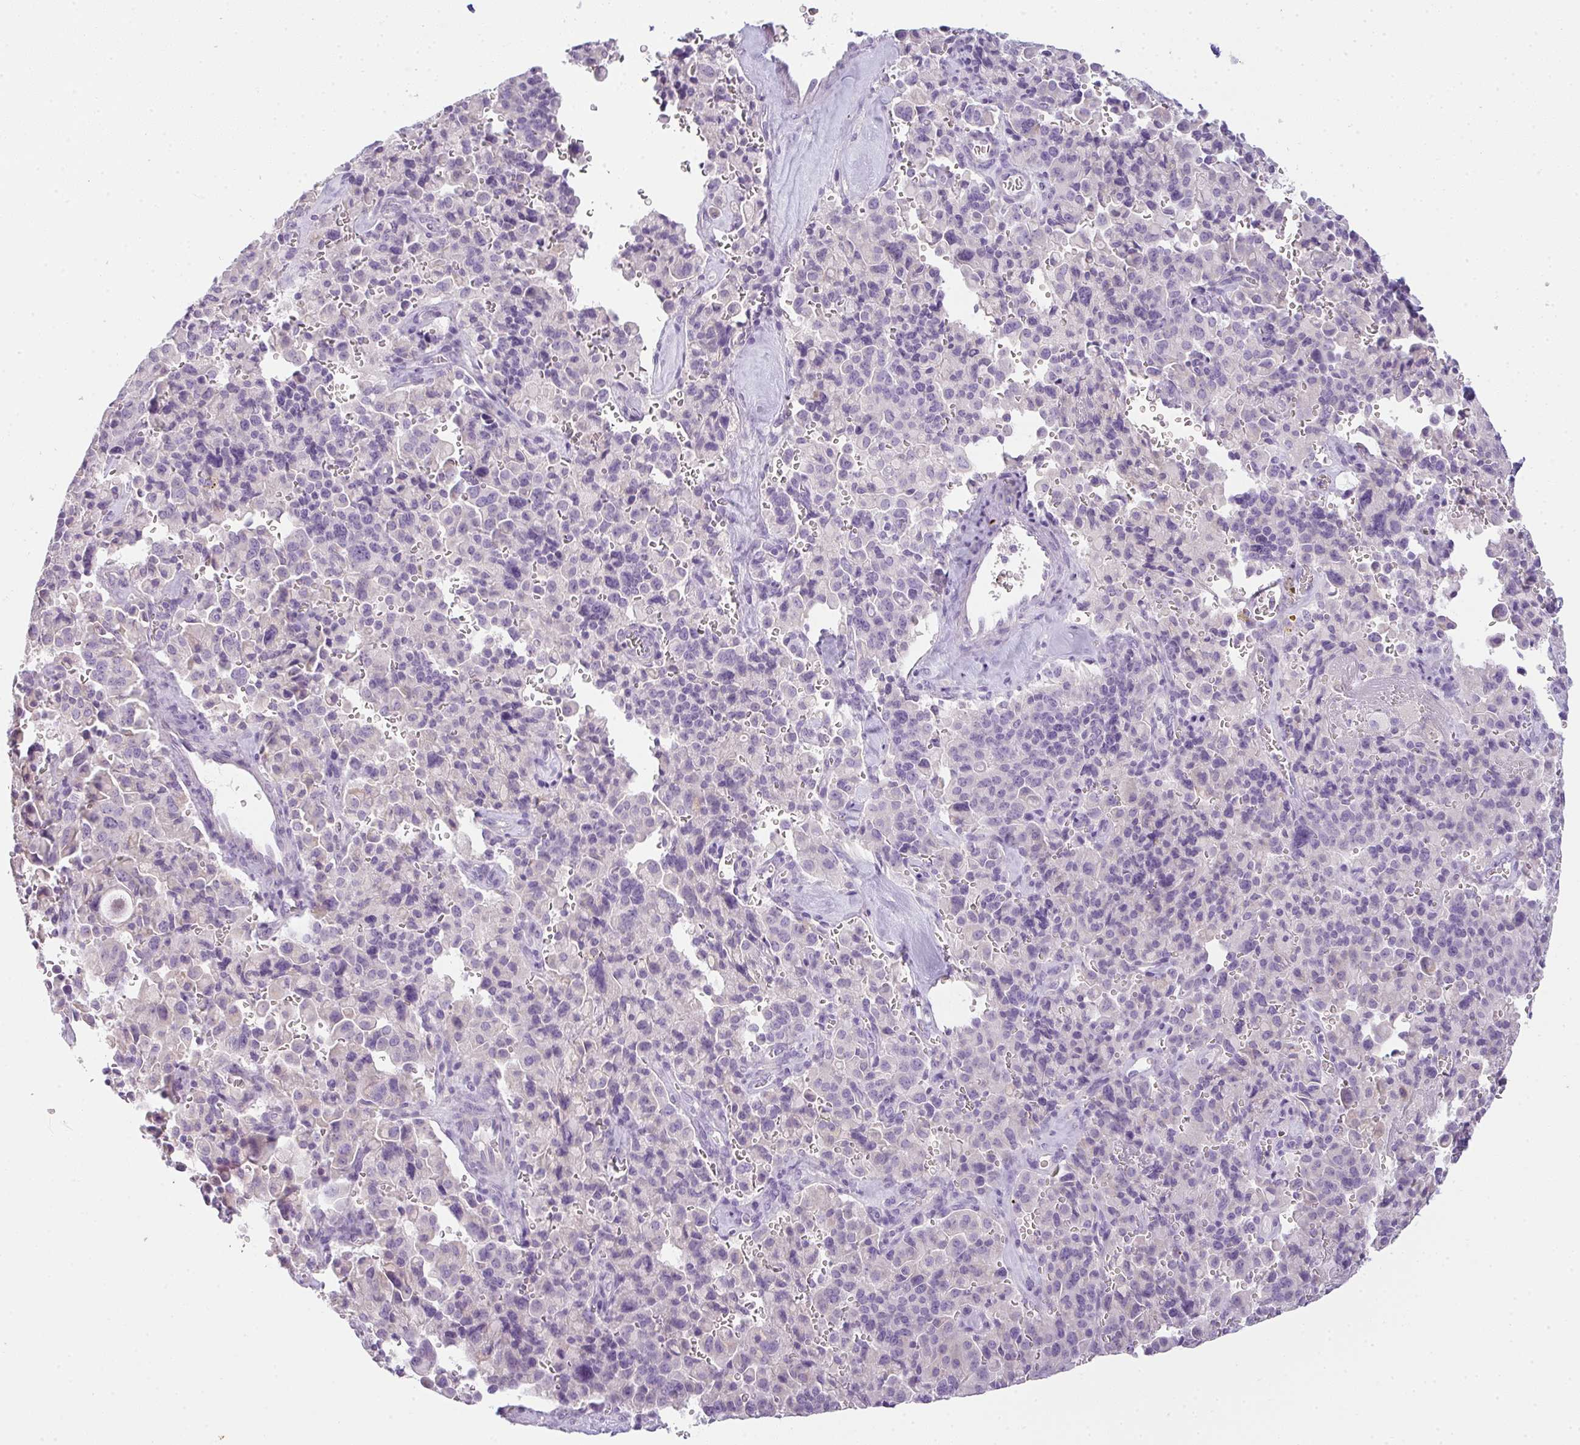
{"staining": {"intensity": "negative", "quantity": "none", "location": "none"}, "tissue": "pancreatic cancer", "cell_type": "Tumor cells", "image_type": "cancer", "snomed": [{"axis": "morphology", "description": "Adenocarcinoma, NOS"}, {"axis": "topography", "description": "Pancreas"}], "caption": "This is an immunohistochemistry (IHC) histopathology image of human pancreatic cancer (adenocarcinoma). There is no staining in tumor cells.", "gene": "COX7B", "patient": {"sex": "male", "age": 65}}